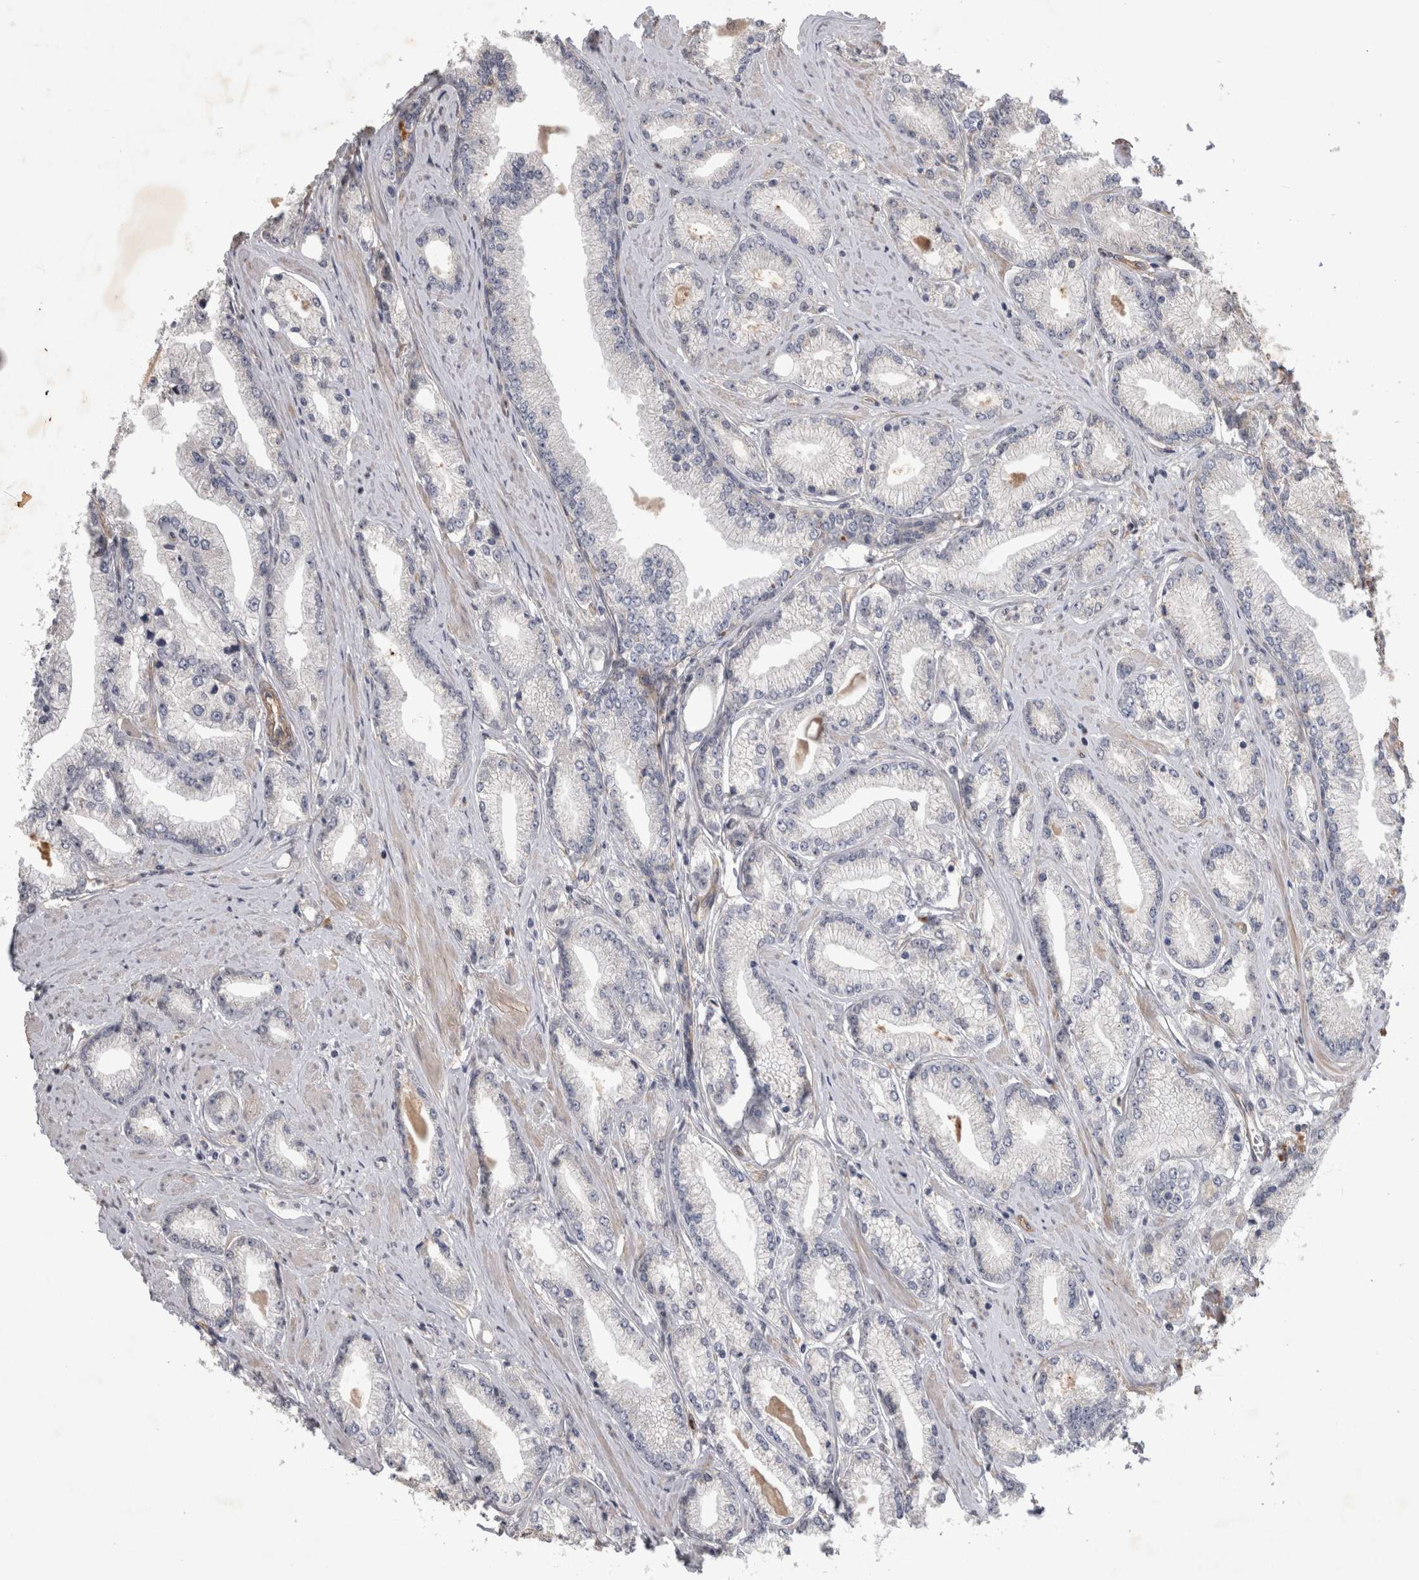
{"staining": {"intensity": "negative", "quantity": "none", "location": "none"}, "tissue": "prostate cancer", "cell_type": "Tumor cells", "image_type": "cancer", "snomed": [{"axis": "morphology", "description": "Adenocarcinoma, Low grade"}, {"axis": "topography", "description": "Prostate"}], "caption": "Immunohistochemistry micrograph of neoplastic tissue: low-grade adenocarcinoma (prostate) stained with DAB (3,3'-diaminobenzidine) shows no significant protein staining in tumor cells.", "gene": "ANKFY1", "patient": {"sex": "male", "age": 62}}